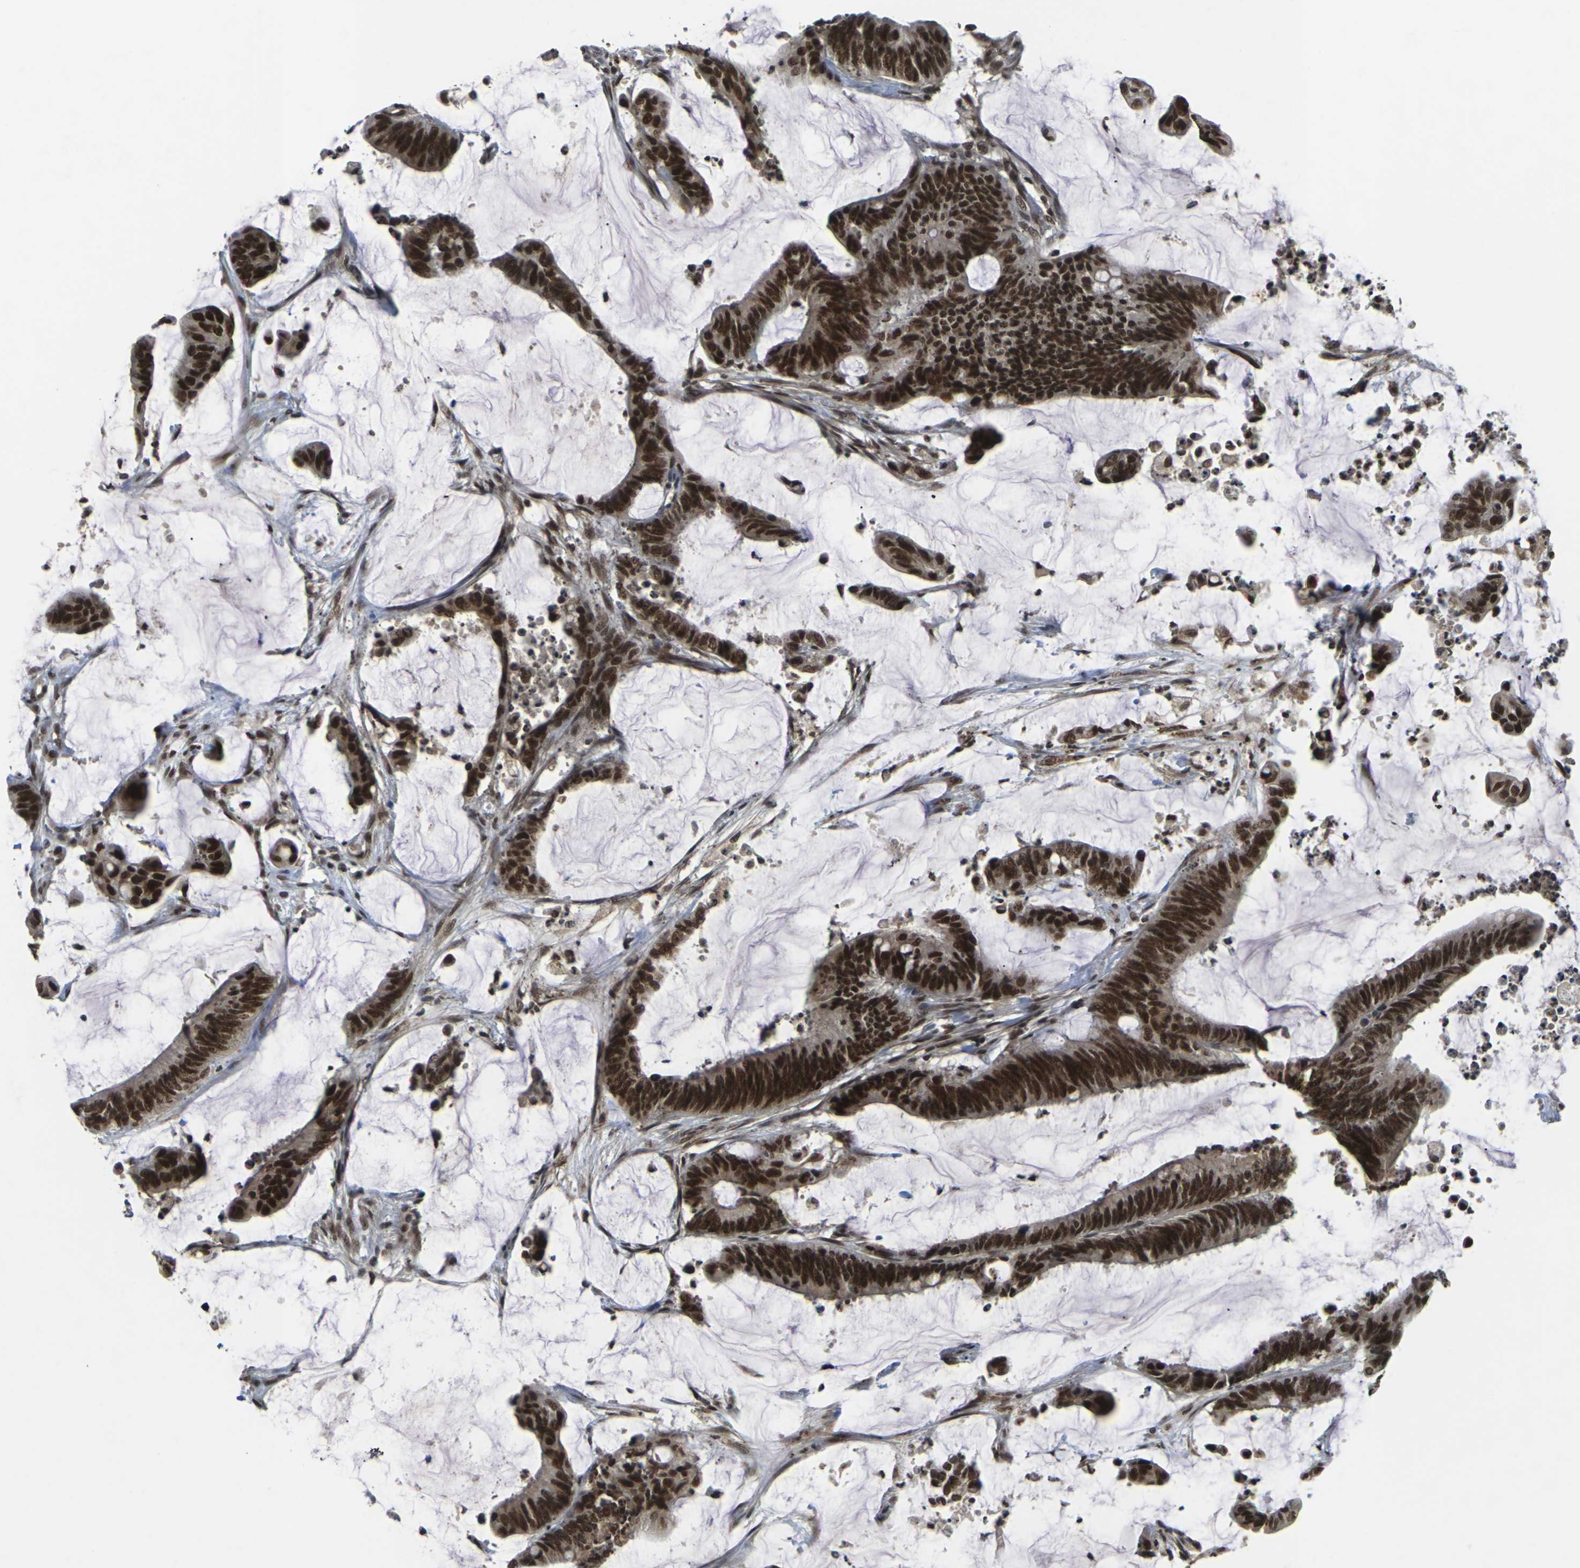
{"staining": {"intensity": "strong", "quantity": ">75%", "location": "nuclear"}, "tissue": "colorectal cancer", "cell_type": "Tumor cells", "image_type": "cancer", "snomed": [{"axis": "morphology", "description": "Adenocarcinoma, NOS"}, {"axis": "topography", "description": "Rectum"}], "caption": "Approximately >75% of tumor cells in colorectal cancer (adenocarcinoma) display strong nuclear protein expression as visualized by brown immunohistochemical staining.", "gene": "NELFA", "patient": {"sex": "female", "age": 66}}